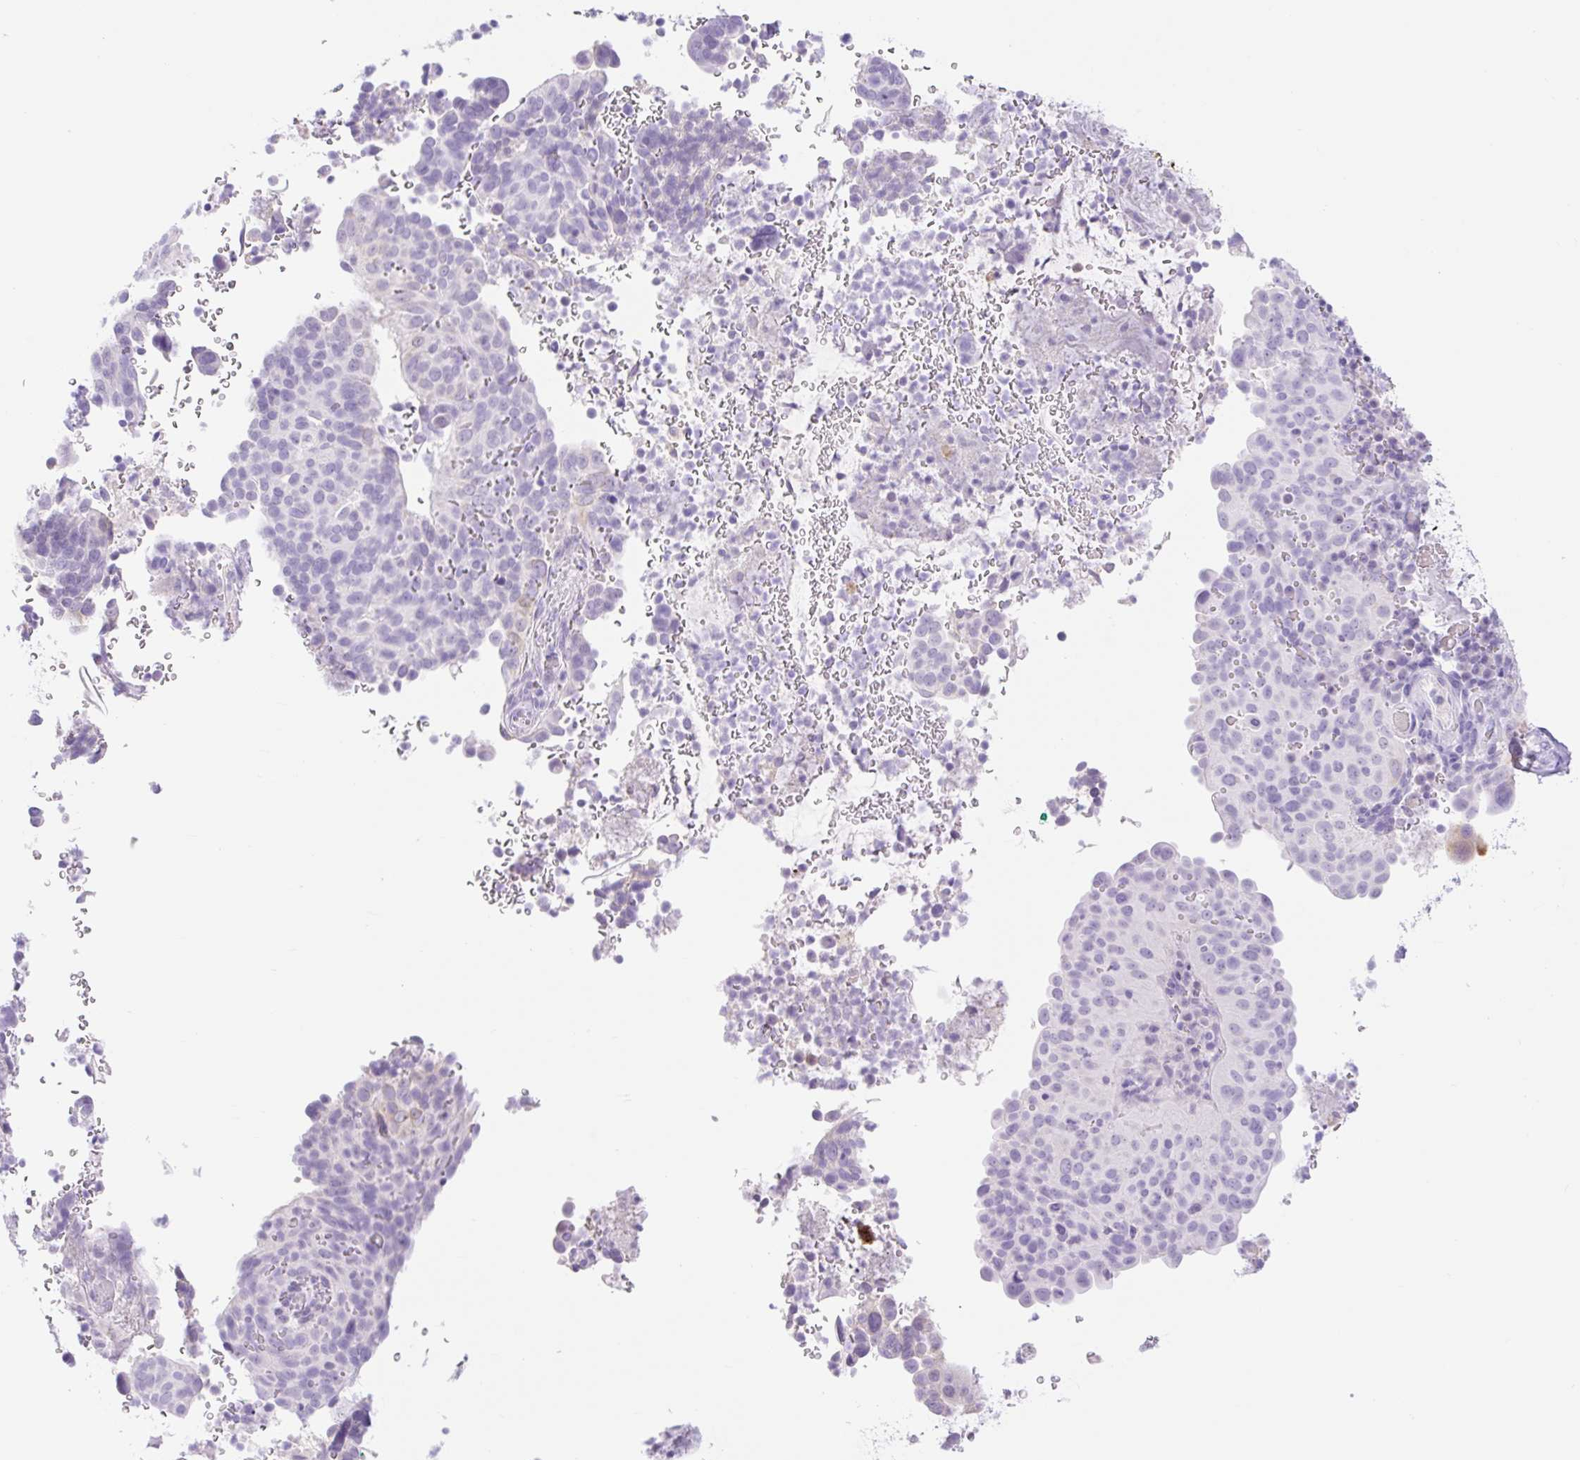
{"staining": {"intensity": "negative", "quantity": "none", "location": "none"}, "tissue": "cervical cancer", "cell_type": "Tumor cells", "image_type": "cancer", "snomed": [{"axis": "morphology", "description": "Squamous cell carcinoma, NOS"}, {"axis": "topography", "description": "Cervix"}], "caption": "This micrograph is of squamous cell carcinoma (cervical) stained with immunohistochemistry (IHC) to label a protein in brown with the nuclei are counter-stained blue. There is no staining in tumor cells.", "gene": "SIGLEC1", "patient": {"sex": "female", "age": 38}}